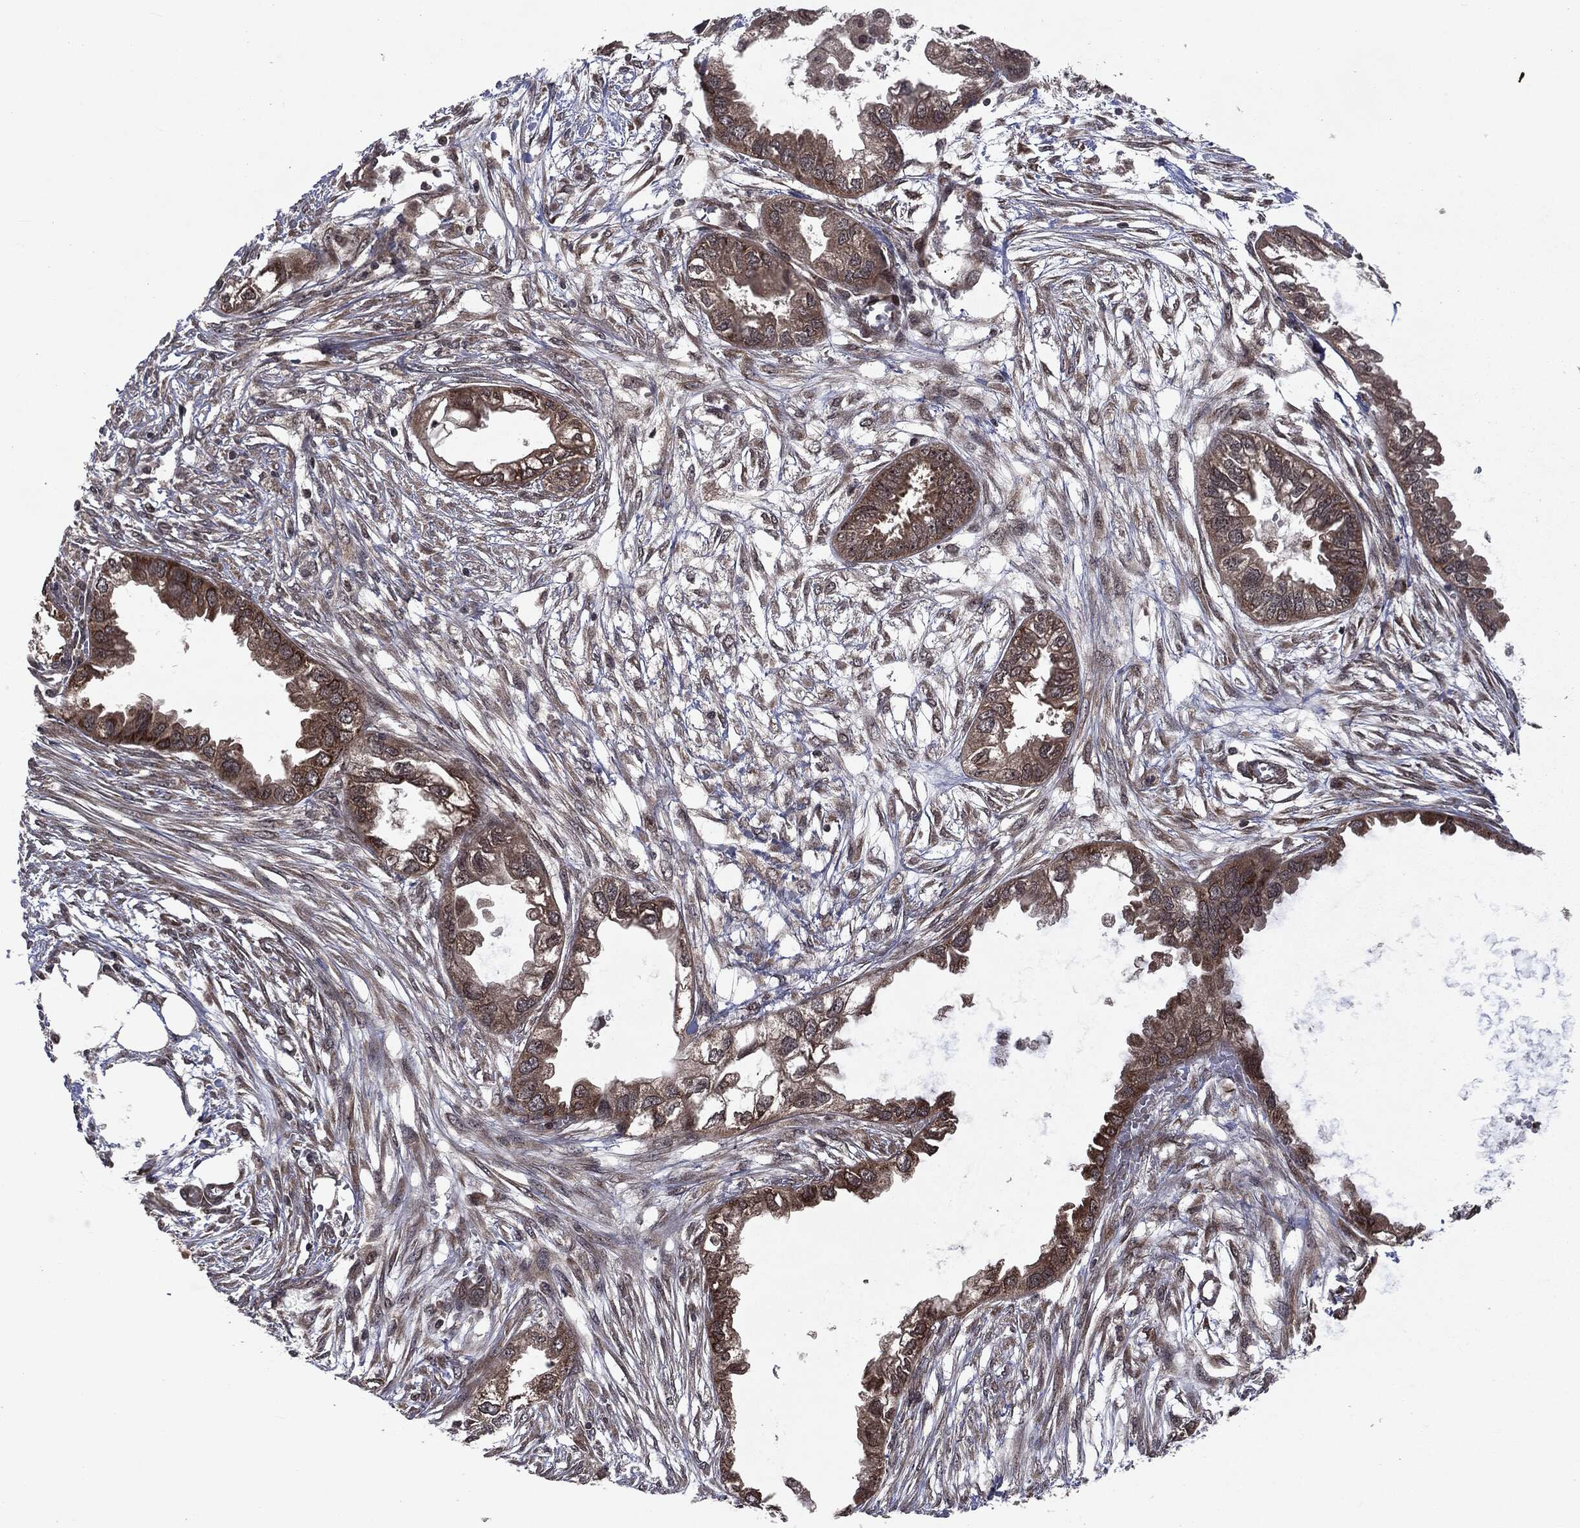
{"staining": {"intensity": "strong", "quantity": "25%-75%", "location": "cytoplasmic/membranous"}, "tissue": "endometrial cancer", "cell_type": "Tumor cells", "image_type": "cancer", "snomed": [{"axis": "morphology", "description": "Adenocarcinoma, NOS"}, {"axis": "morphology", "description": "Adenocarcinoma, metastatic, NOS"}, {"axis": "topography", "description": "Adipose tissue"}, {"axis": "topography", "description": "Endometrium"}], "caption": "Immunohistochemistry (IHC) photomicrograph of human endometrial adenocarcinoma stained for a protein (brown), which exhibits high levels of strong cytoplasmic/membranous staining in about 25%-75% of tumor cells.", "gene": "STAU2", "patient": {"sex": "female", "age": 67}}